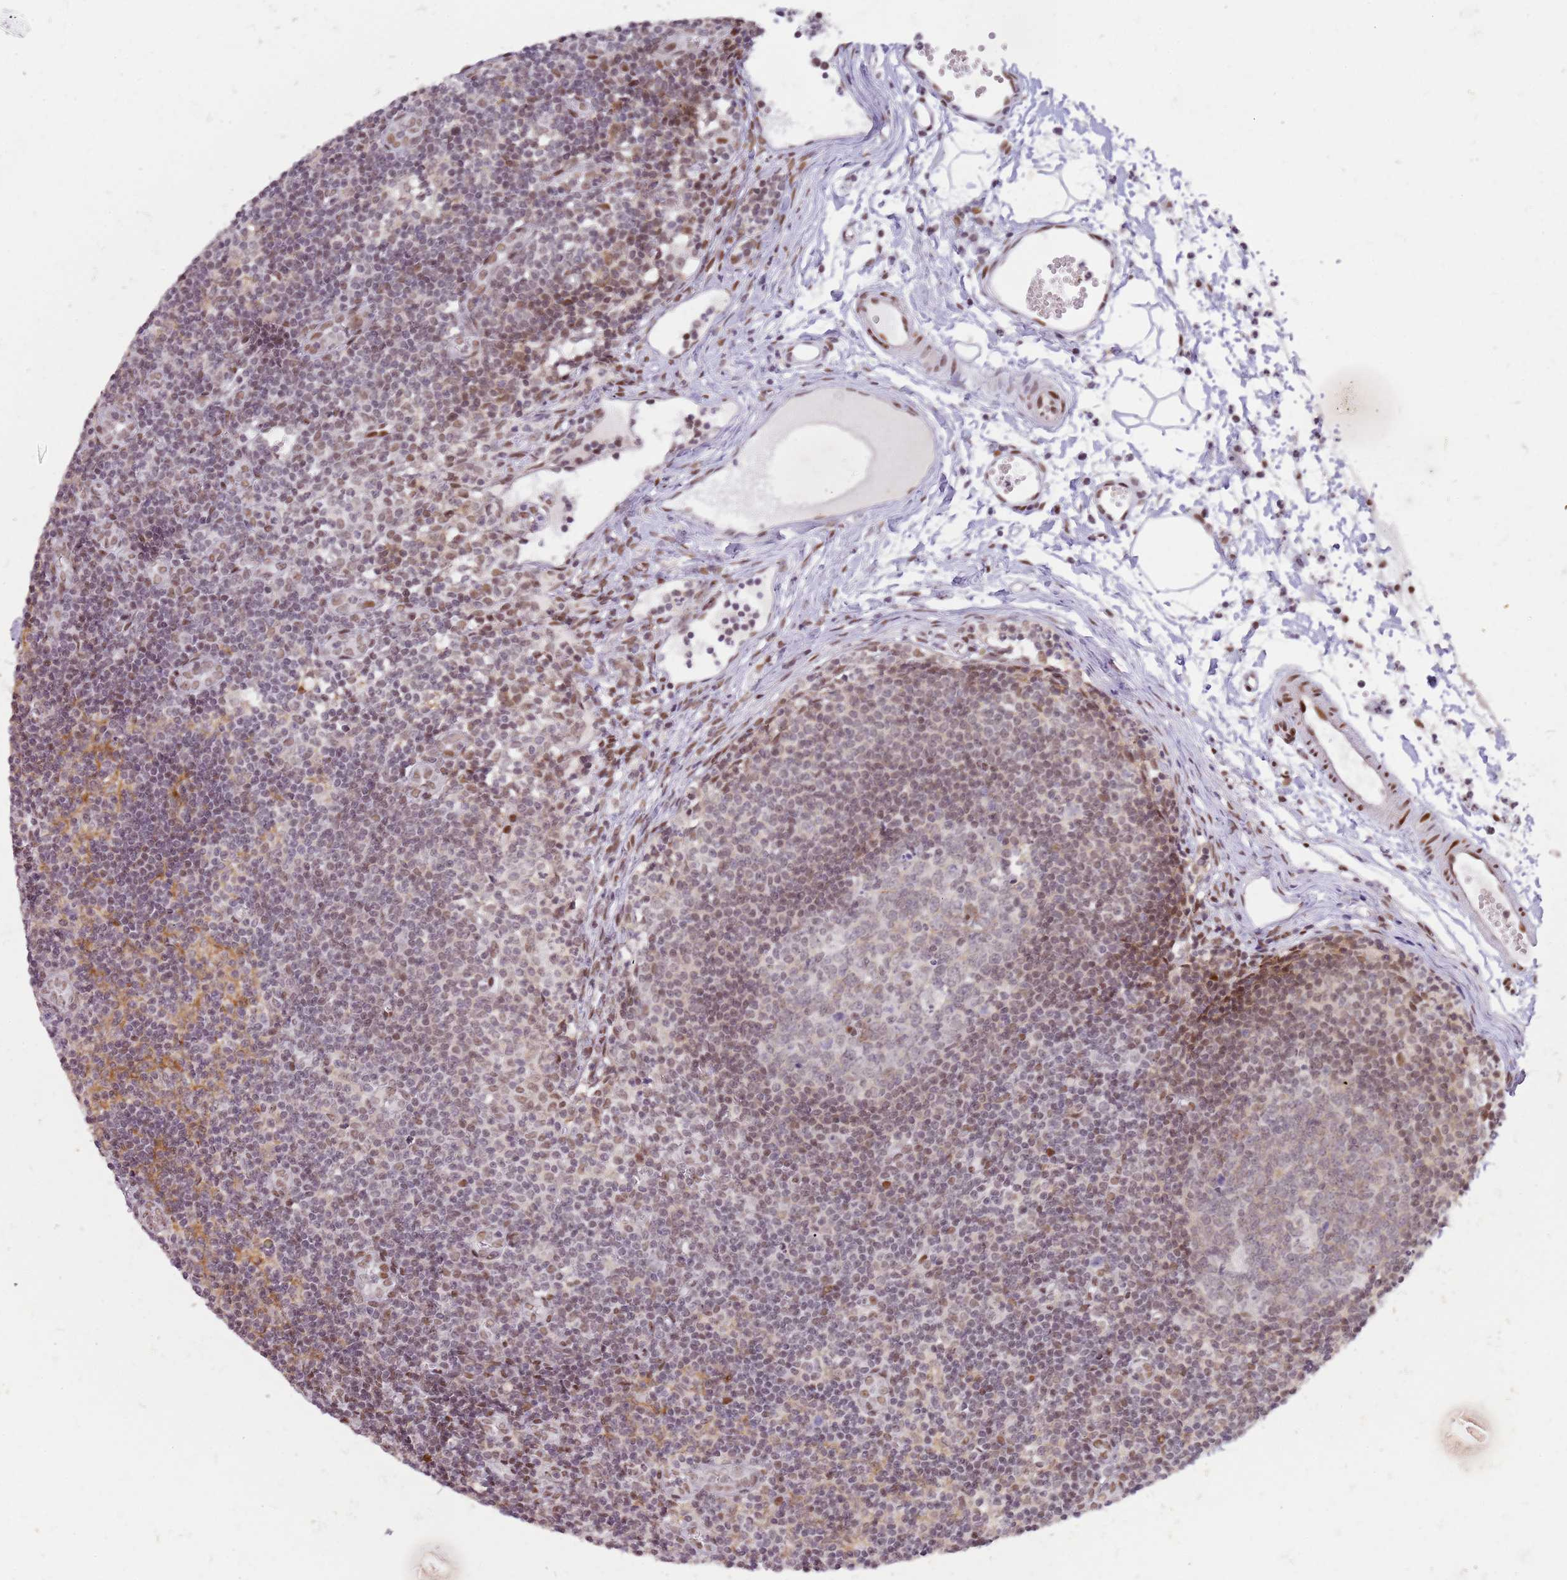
{"staining": {"intensity": "moderate", "quantity": "<25%", "location": "nuclear"}, "tissue": "lymph node", "cell_type": "Germinal center cells", "image_type": "normal", "snomed": [{"axis": "morphology", "description": "Normal tissue, NOS"}, {"axis": "topography", "description": "Lymph node"}], "caption": "Immunohistochemical staining of unremarkable human lymph node displays low levels of moderate nuclear expression in about <25% of germinal center cells.", "gene": "PHC2", "patient": {"sex": "female", "age": 37}}